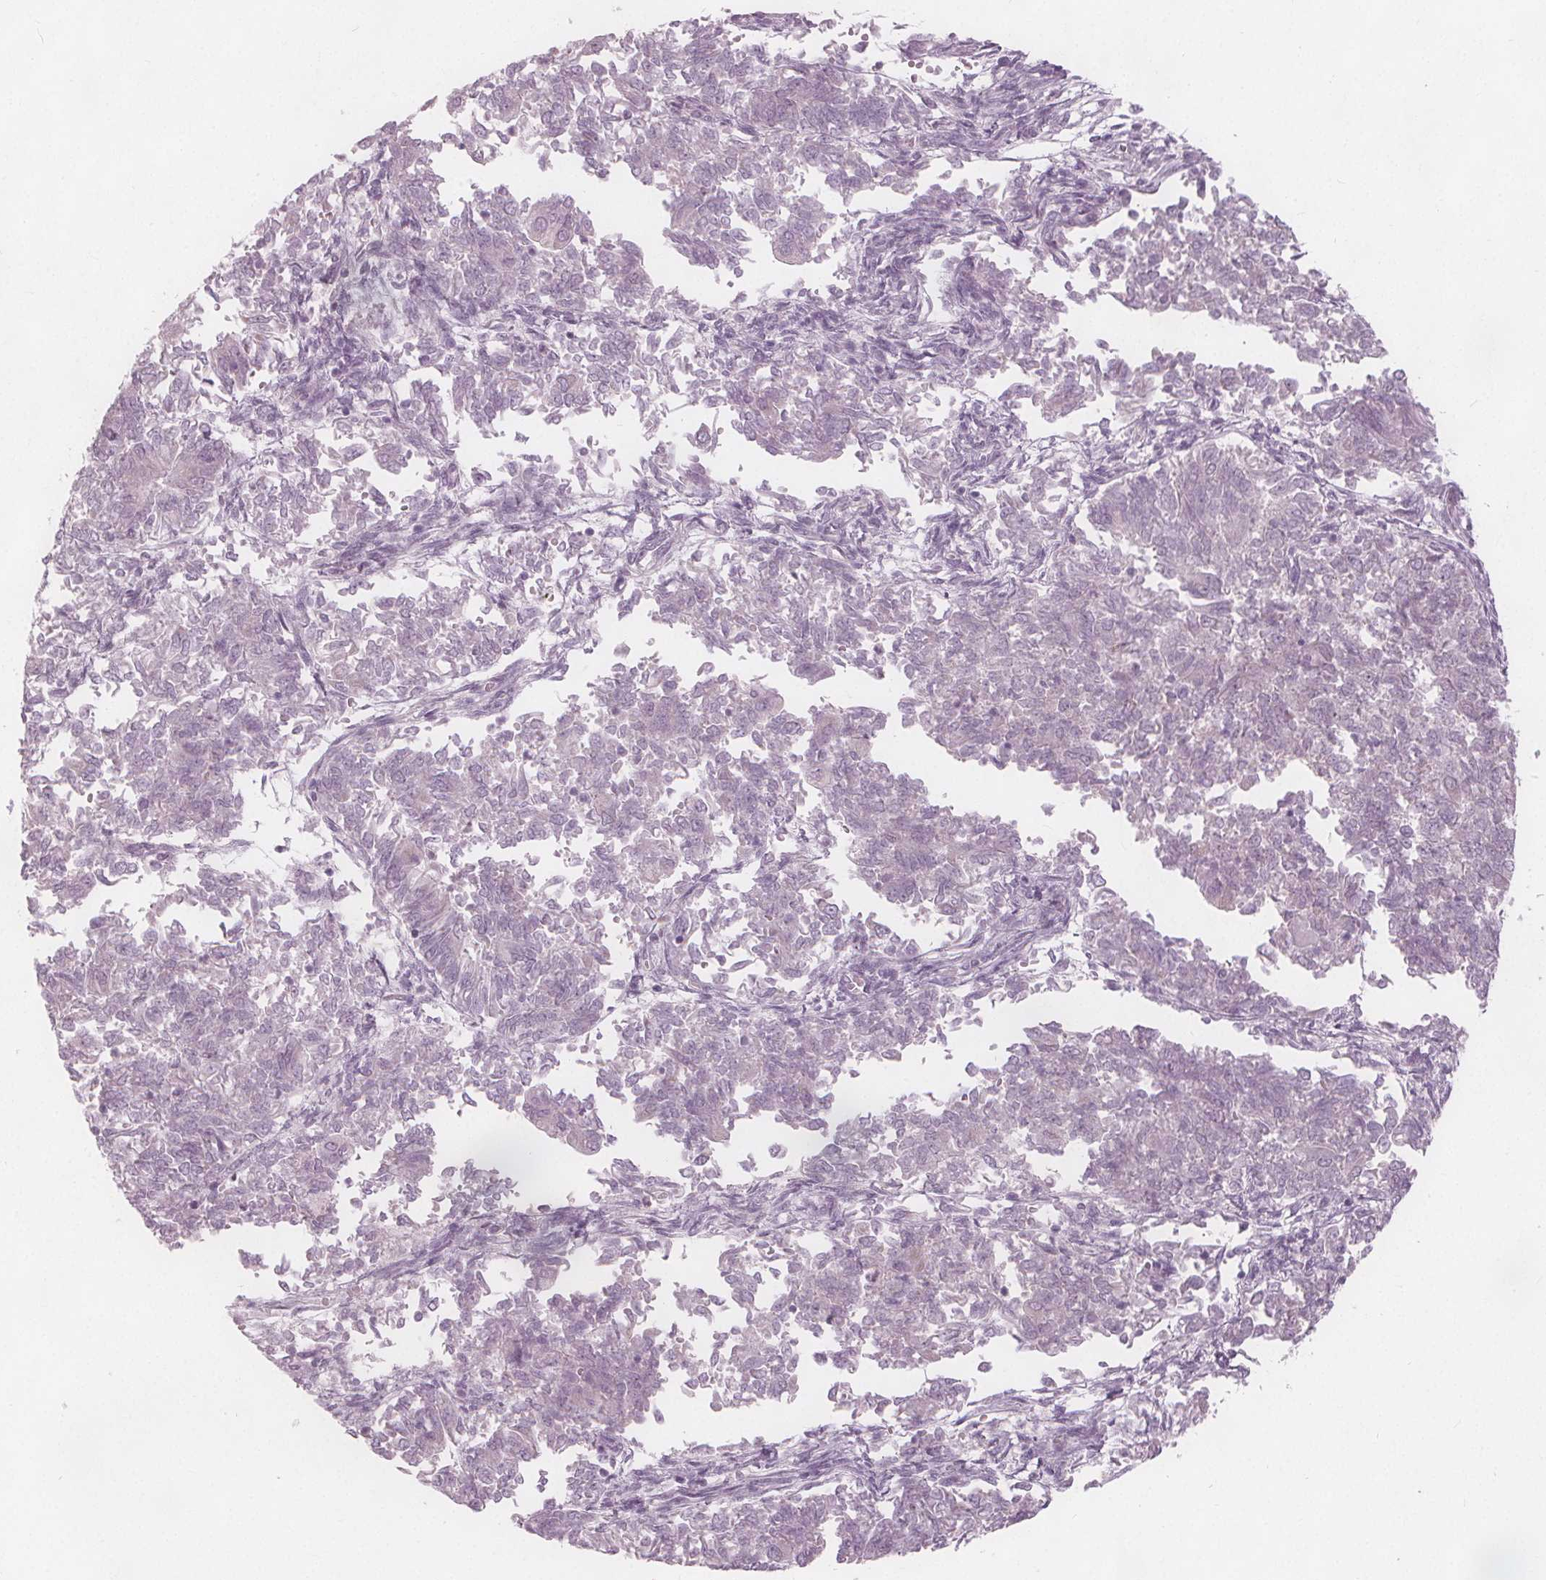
{"staining": {"intensity": "negative", "quantity": "none", "location": "none"}, "tissue": "endometrial cancer", "cell_type": "Tumor cells", "image_type": "cancer", "snomed": [{"axis": "morphology", "description": "Adenocarcinoma, NOS"}, {"axis": "topography", "description": "Endometrium"}], "caption": "IHC histopathology image of neoplastic tissue: human adenocarcinoma (endometrial) stained with DAB (3,3'-diaminobenzidine) exhibits no significant protein expression in tumor cells. (DAB (3,3'-diaminobenzidine) immunohistochemistry (IHC) with hematoxylin counter stain).", "gene": "BRSK1", "patient": {"sex": "female", "age": 65}}